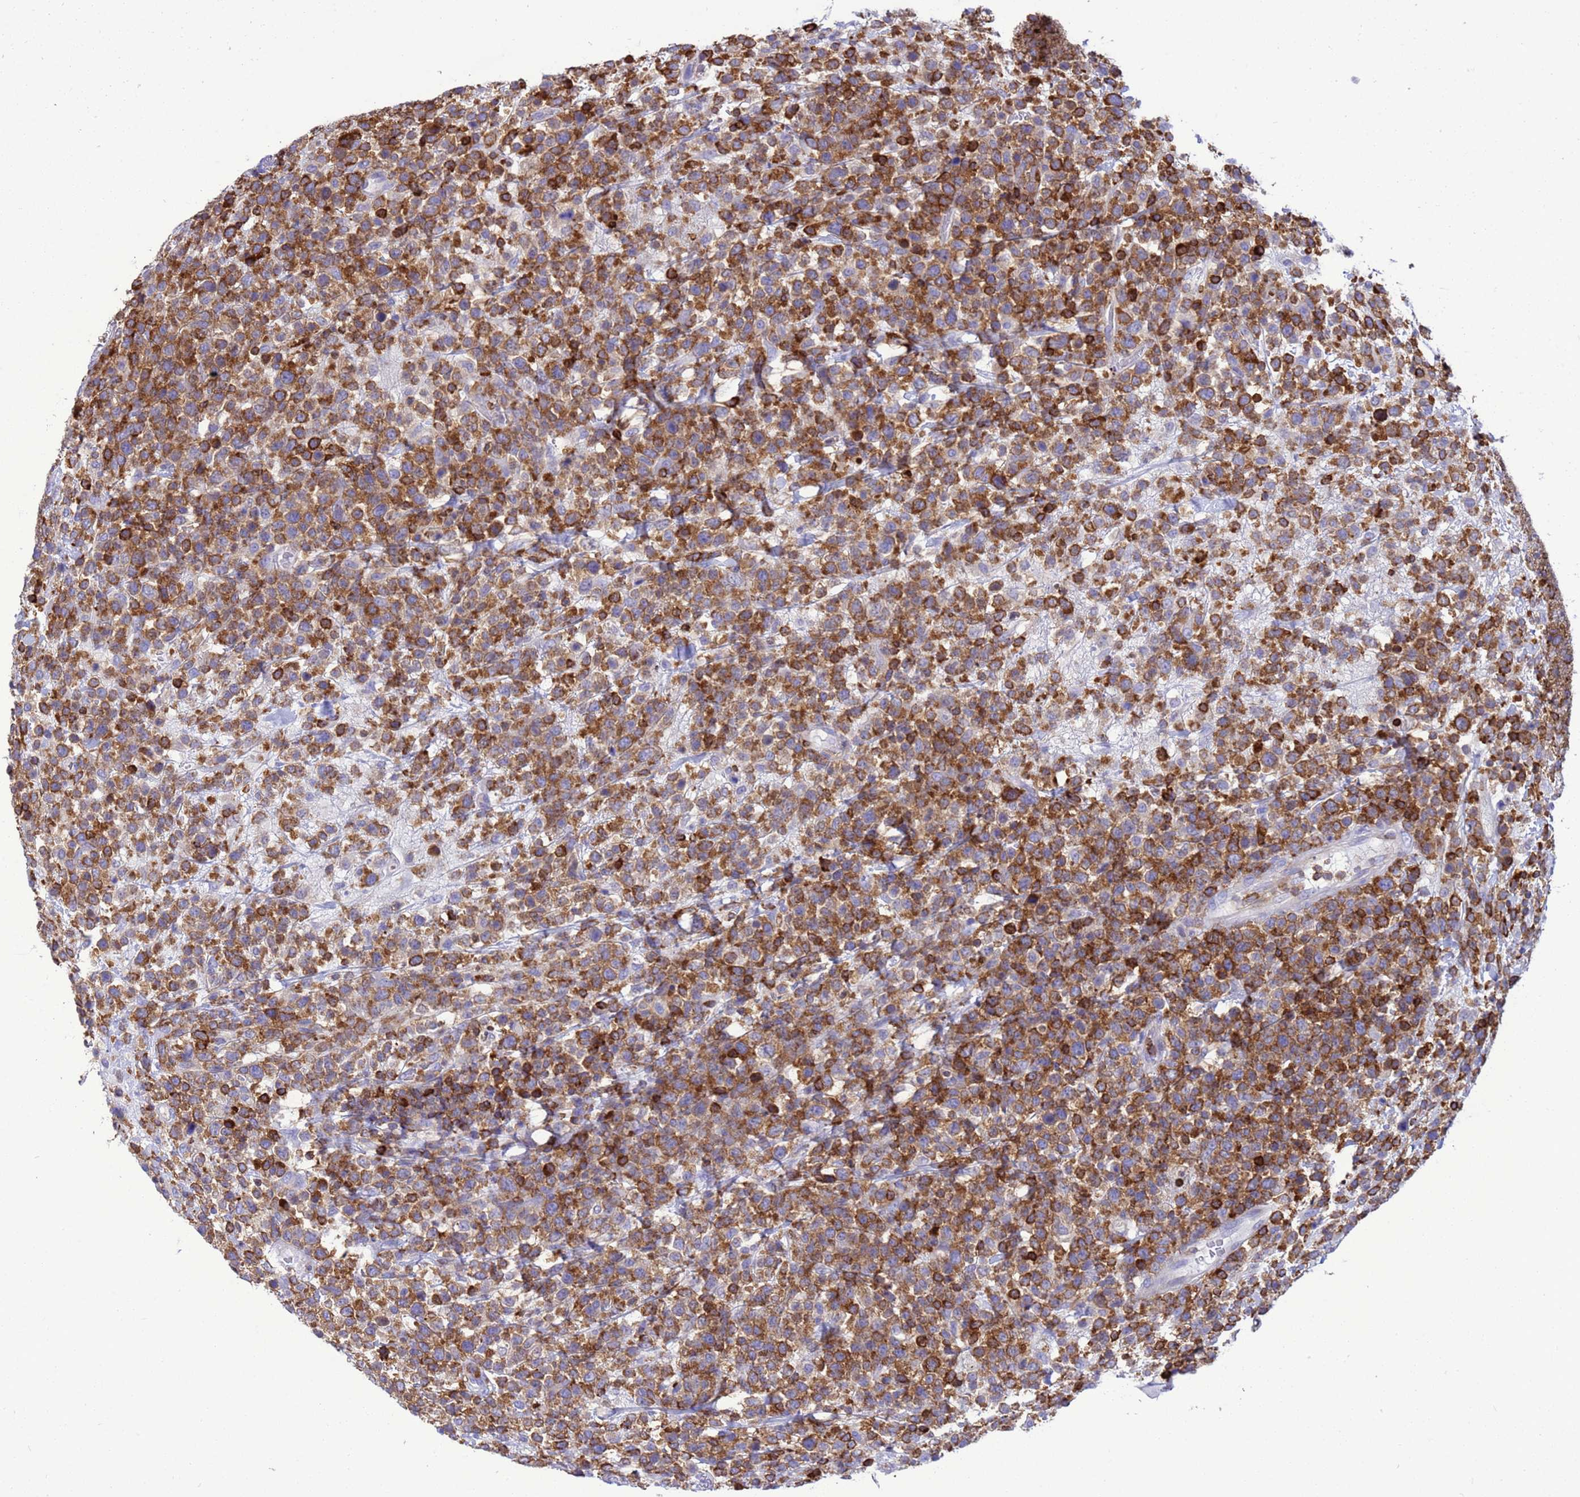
{"staining": {"intensity": "moderate", "quantity": ">75%", "location": "cytoplasmic/membranous"}, "tissue": "lymphoma", "cell_type": "Tumor cells", "image_type": "cancer", "snomed": [{"axis": "morphology", "description": "Malignant lymphoma, non-Hodgkin's type, High grade"}, {"axis": "topography", "description": "Colon"}], "caption": "A photomicrograph of human malignant lymphoma, non-Hodgkin's type (high-grade) stained for a protein reveals moderate cytoplasmic/membranous brown staining in tumor cells. The protein is shown in brown color, while the nuclei are stained blue.", "gene": "EZR", "patient": {"sex": "female", "age": 53}}